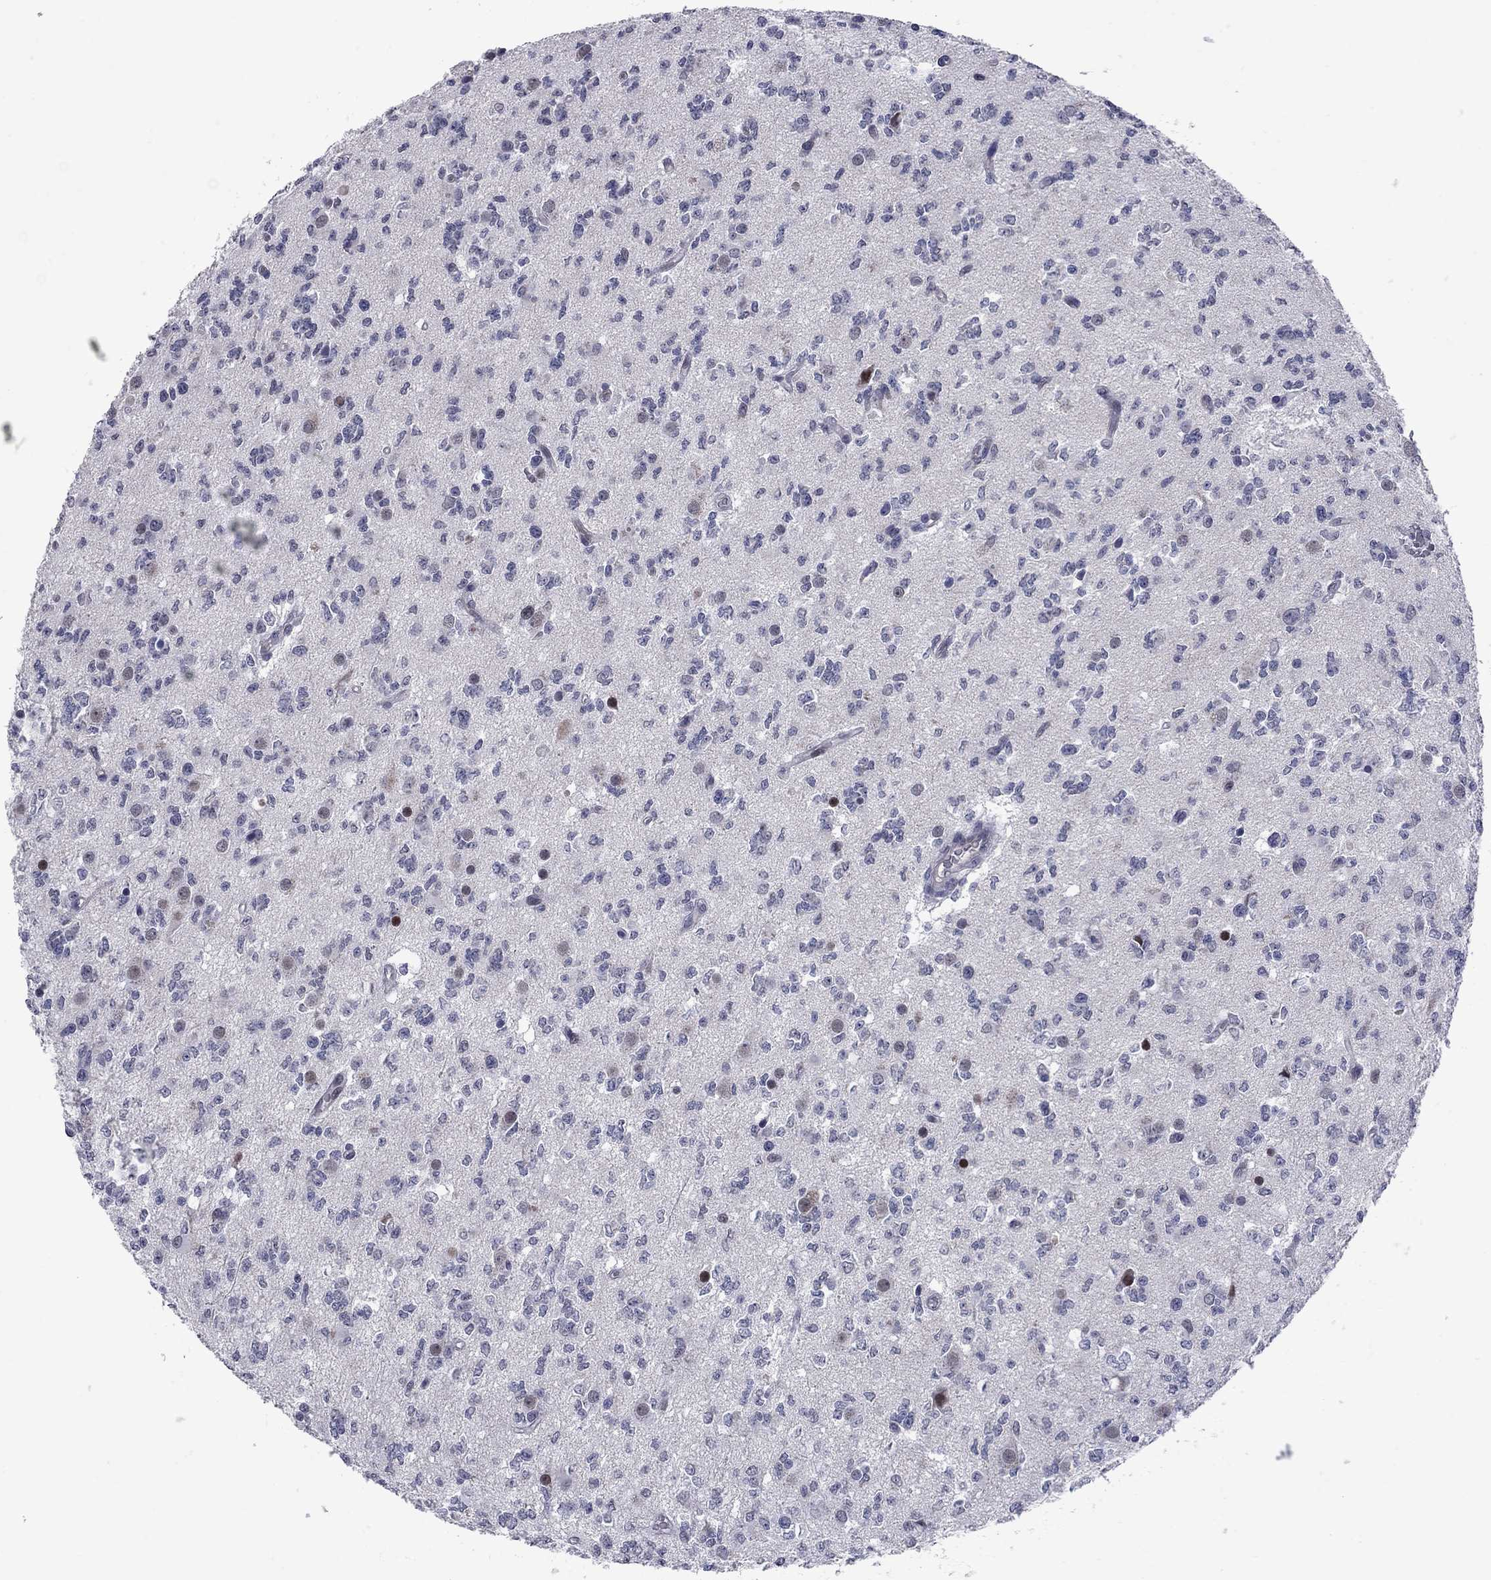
{"staining": {"intensity": "negative", "quantity": "none", "location": "none"}, "tissue": "glioma", "cell_type": "Tumor cells", "image_type": "cancer", "snomed": [{"axis": "morphology", "description": "Glioma, malignant, Low grade"}, {"axis": "topography", "description": "Brain"}], "caption": "Immunohistochemistry of human malignant low-grade glioma reveals no staining in tumor cells.", "gene": "HTR4", "patient": {"sex": "female", "age": 45}}